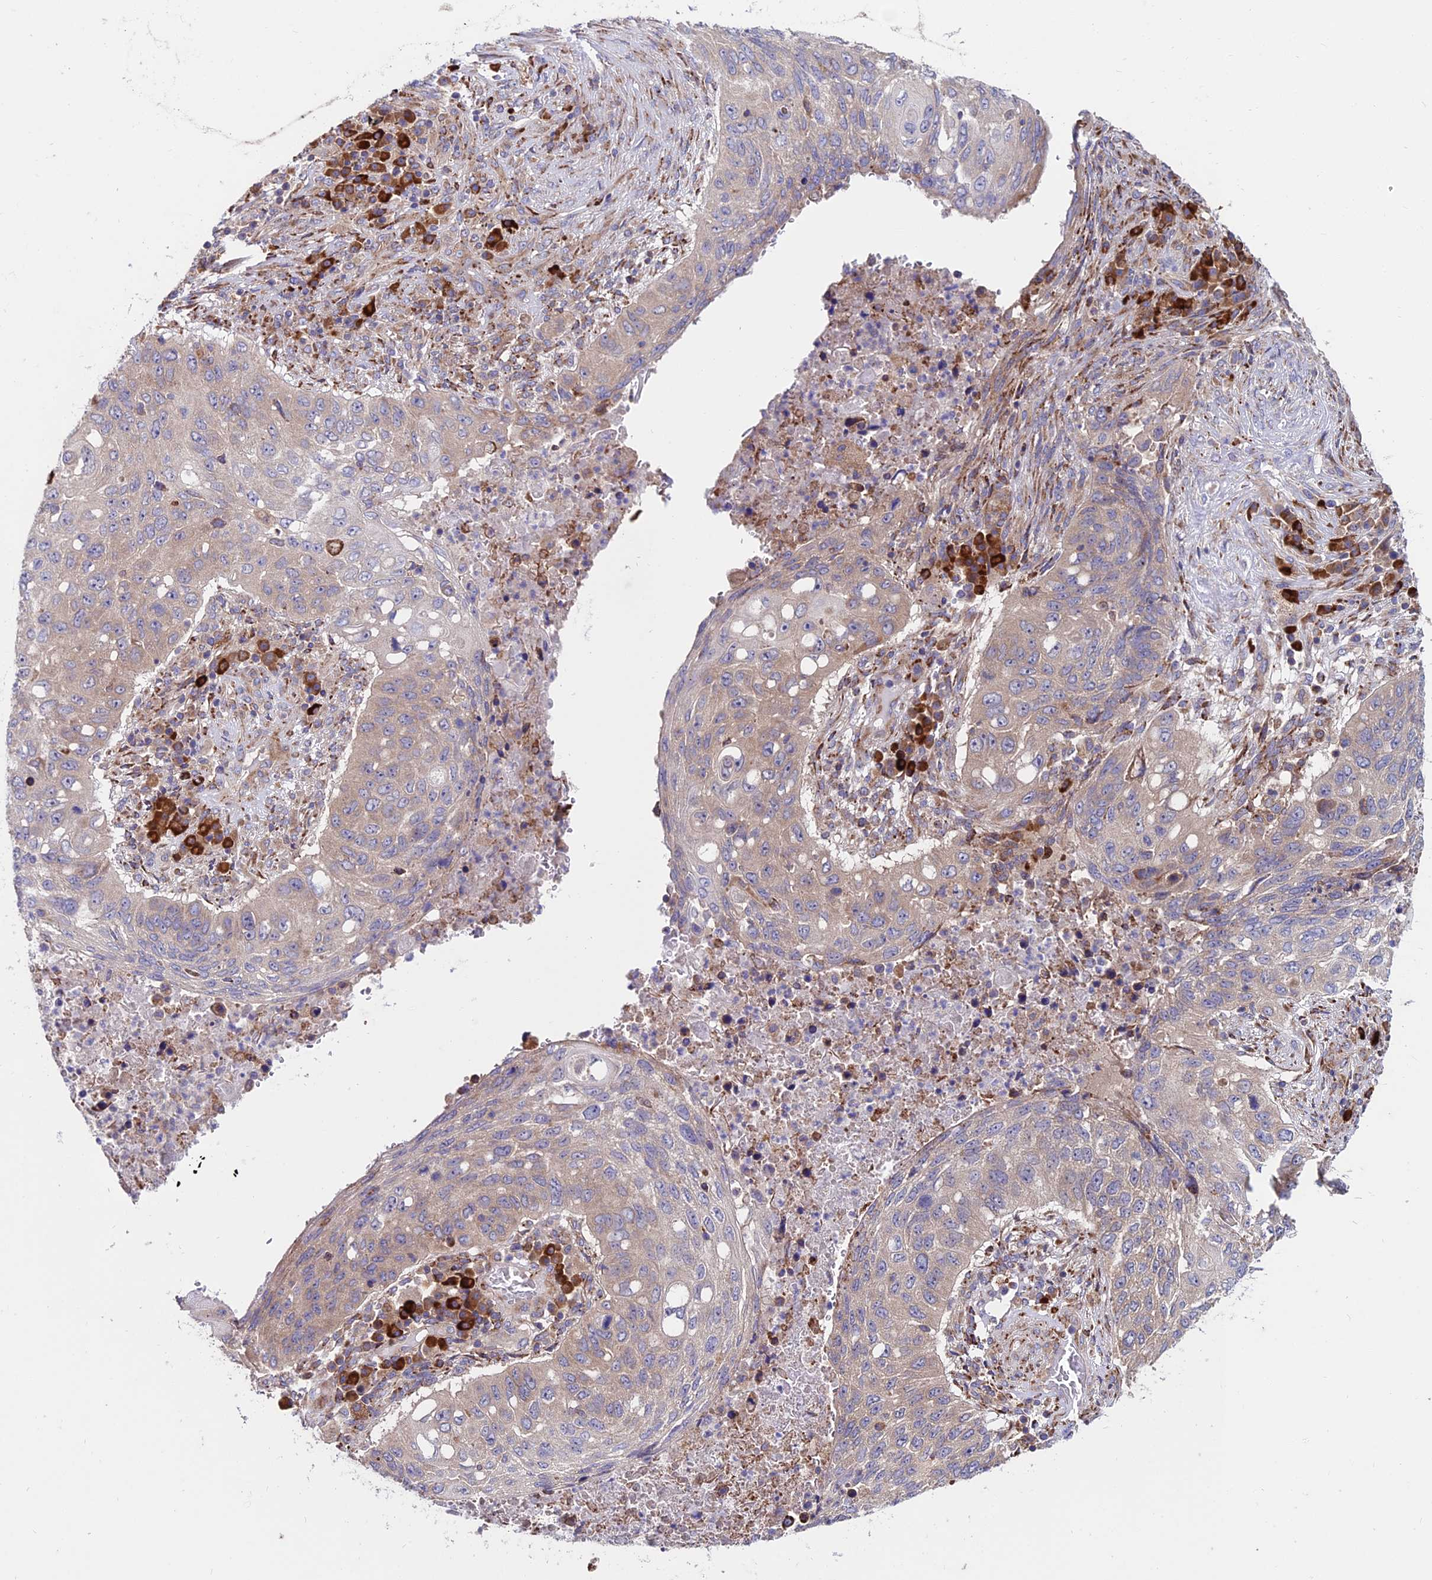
{"staining": {"intensity": "weak", "quantity": "<25%", "location": "cytoplasmic/membranous"}, "tissue": "lung cancer", "cell_type": "Tumor cells", "image_type": "cancer", "snomed": [{"axis": "morphology", "description": "Squamous cell carcinoma, NOS"}, {"axis": "topography", "description": "Lung"}], "caption": "DAB immunohistochemical staining of lung squamous cell carcinoma demonstrates no significant staining in tumor cells. (Immunohistochemistry, brightfield microscopy, high magnification).", "gene": "EIF3K", "patient": {"sex": "female", "age": 63}}